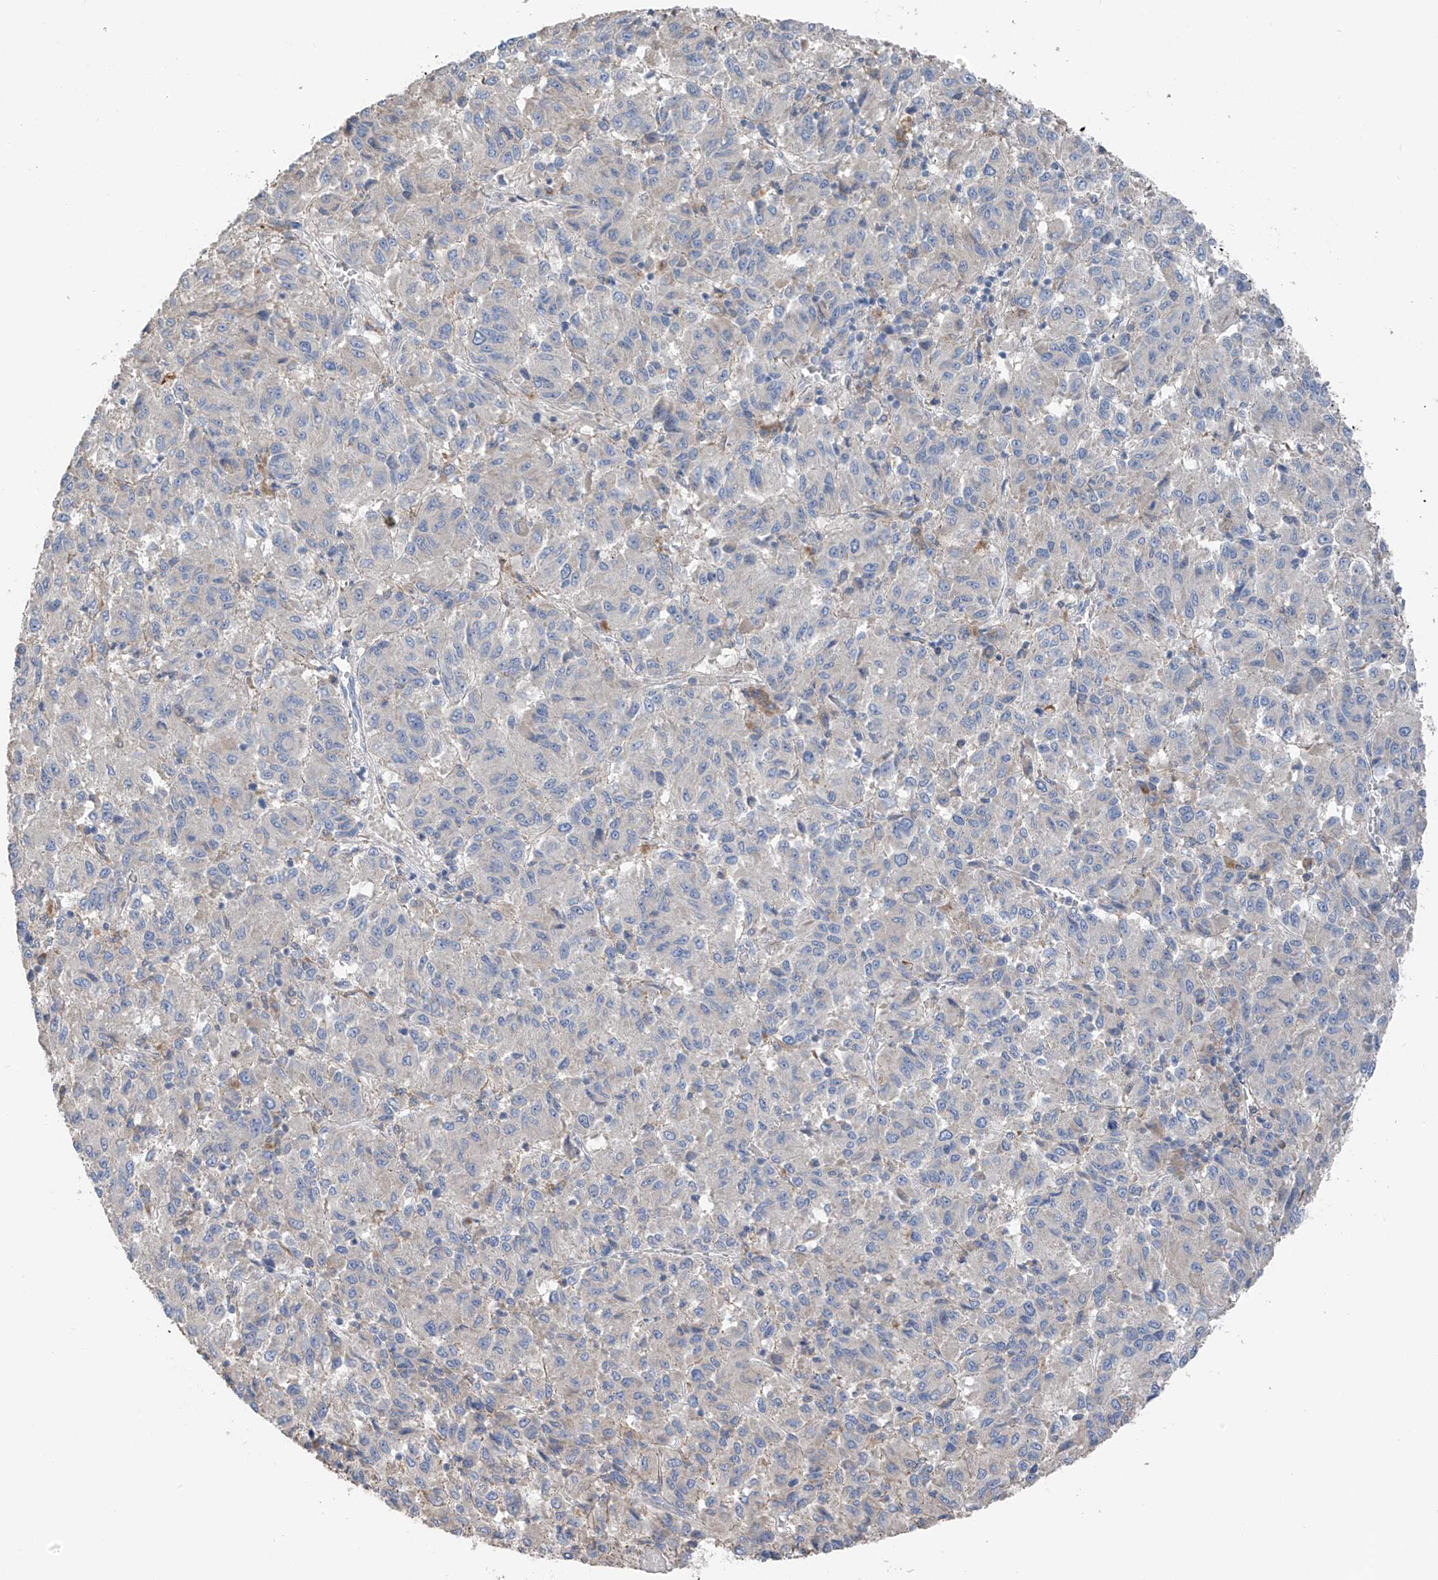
{"staining": {"intensity": "negative", "quantity": "none", "location": "none"}, "tissue": "melanoma", "cell_type": "Tumor cells", "image_type": "cancer", "snomed": [{"axis": "morphology", "description": "Malignant melanoma, Metastatic site"}, {"axis": "topography", "description": "Lung"}], "caption": "Human malignant melanoma (metastatic site) stained for a protein using immunohistochemistry (IHC) demonstrates no staining in tumor cells.", "gene": "GALNTL6", "patient": {"sex": "male", "age": 64}}